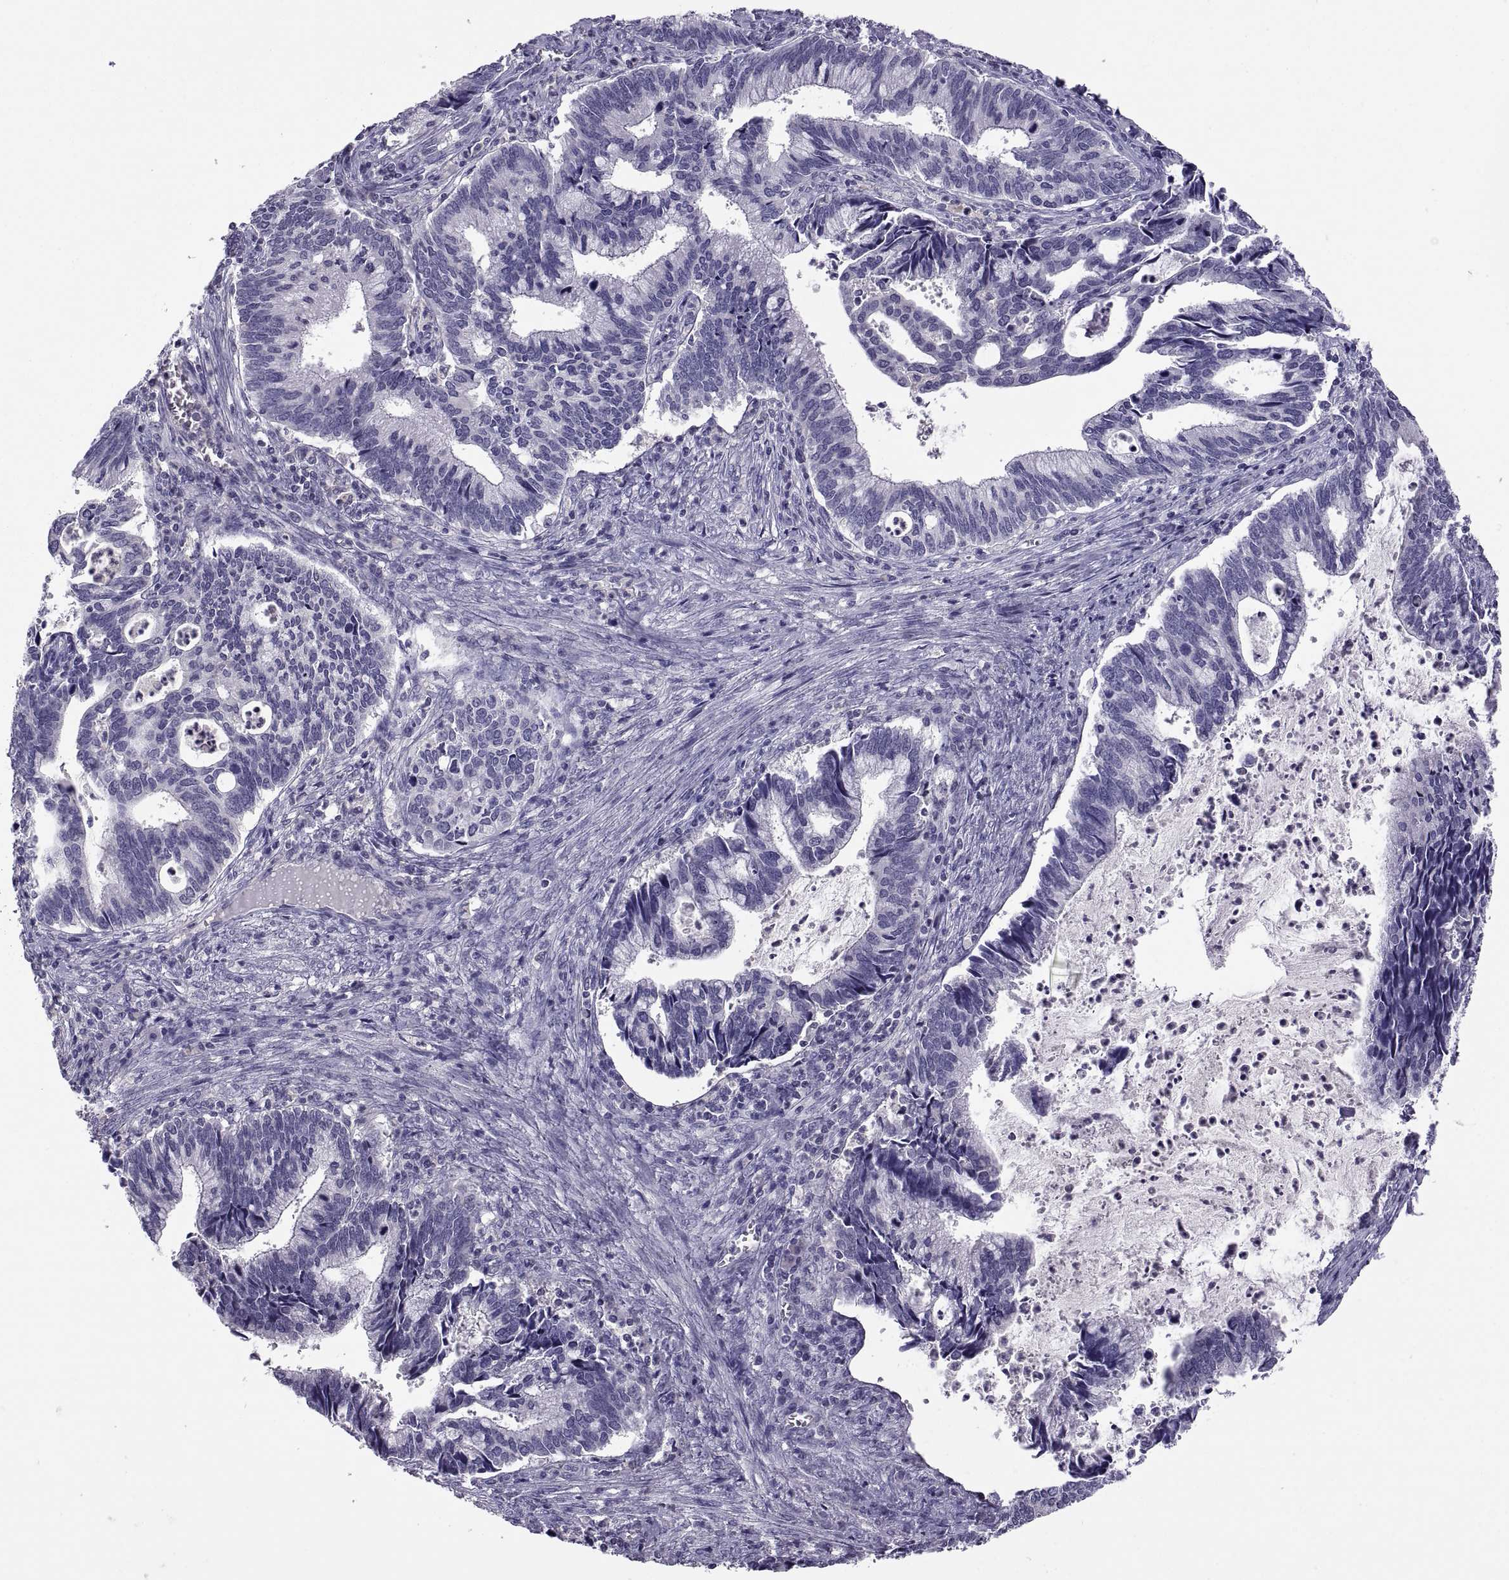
{"staining": {"intensity": "negative", "quantity": "none", "location": "none"}, "tissue": "cervical cancer", "cell_type": "Tumor cells", "image_type": "cancer", "snomed": [{"axis": "morphology", "description": "Adenocarcinoma, NOS"}, {"axis": "topography", "description": "Cervix"}], "caption": "Immunohistochemistry (IHC) histopathology image of human cervical cancer (adenocarcinoma) stained for a protein (brown), which displays no staining in tumor cells.", "gene": "FGF9", "patient": {"sex": "female", "age": 42}}